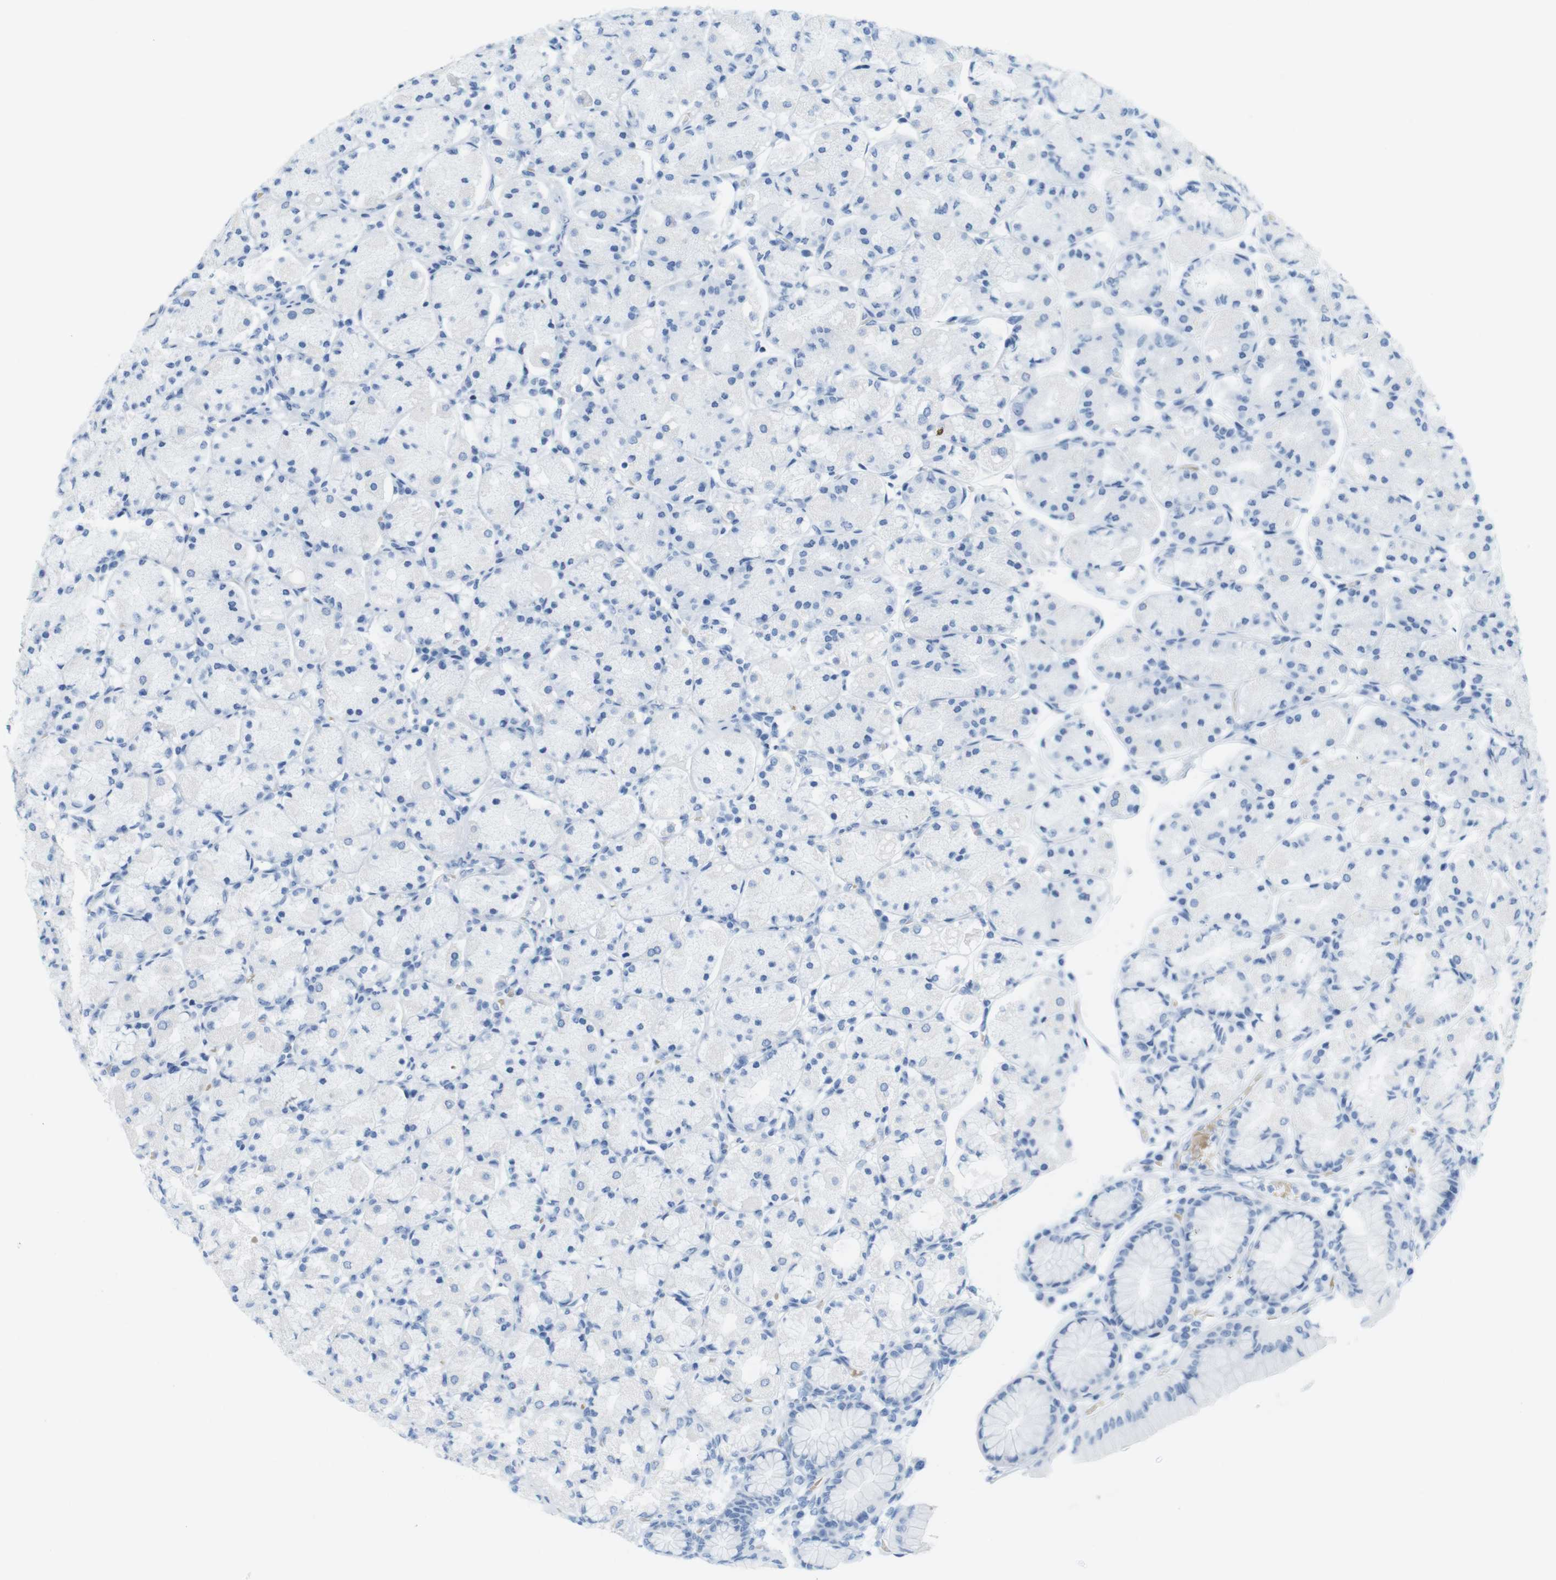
{"staining": {"intensity": "negative", "quantity": "none", "location": "none"}, "tissue": "stomach", "cell_type": "Glandular cells", "image_type": "normal", "snomed": [{"axis": "morphology", "description": "Normal tissue, NOS"}, {"axis": "topography", "description": "Stomach, upper"}], "caption": "A high-resolution photomicrograph shows IHC staining of benign stomach, which exhibits no significant positivity in glandular cells.", "gene": "TNNT2", "patient": {"sex": "male", "age": 68}}